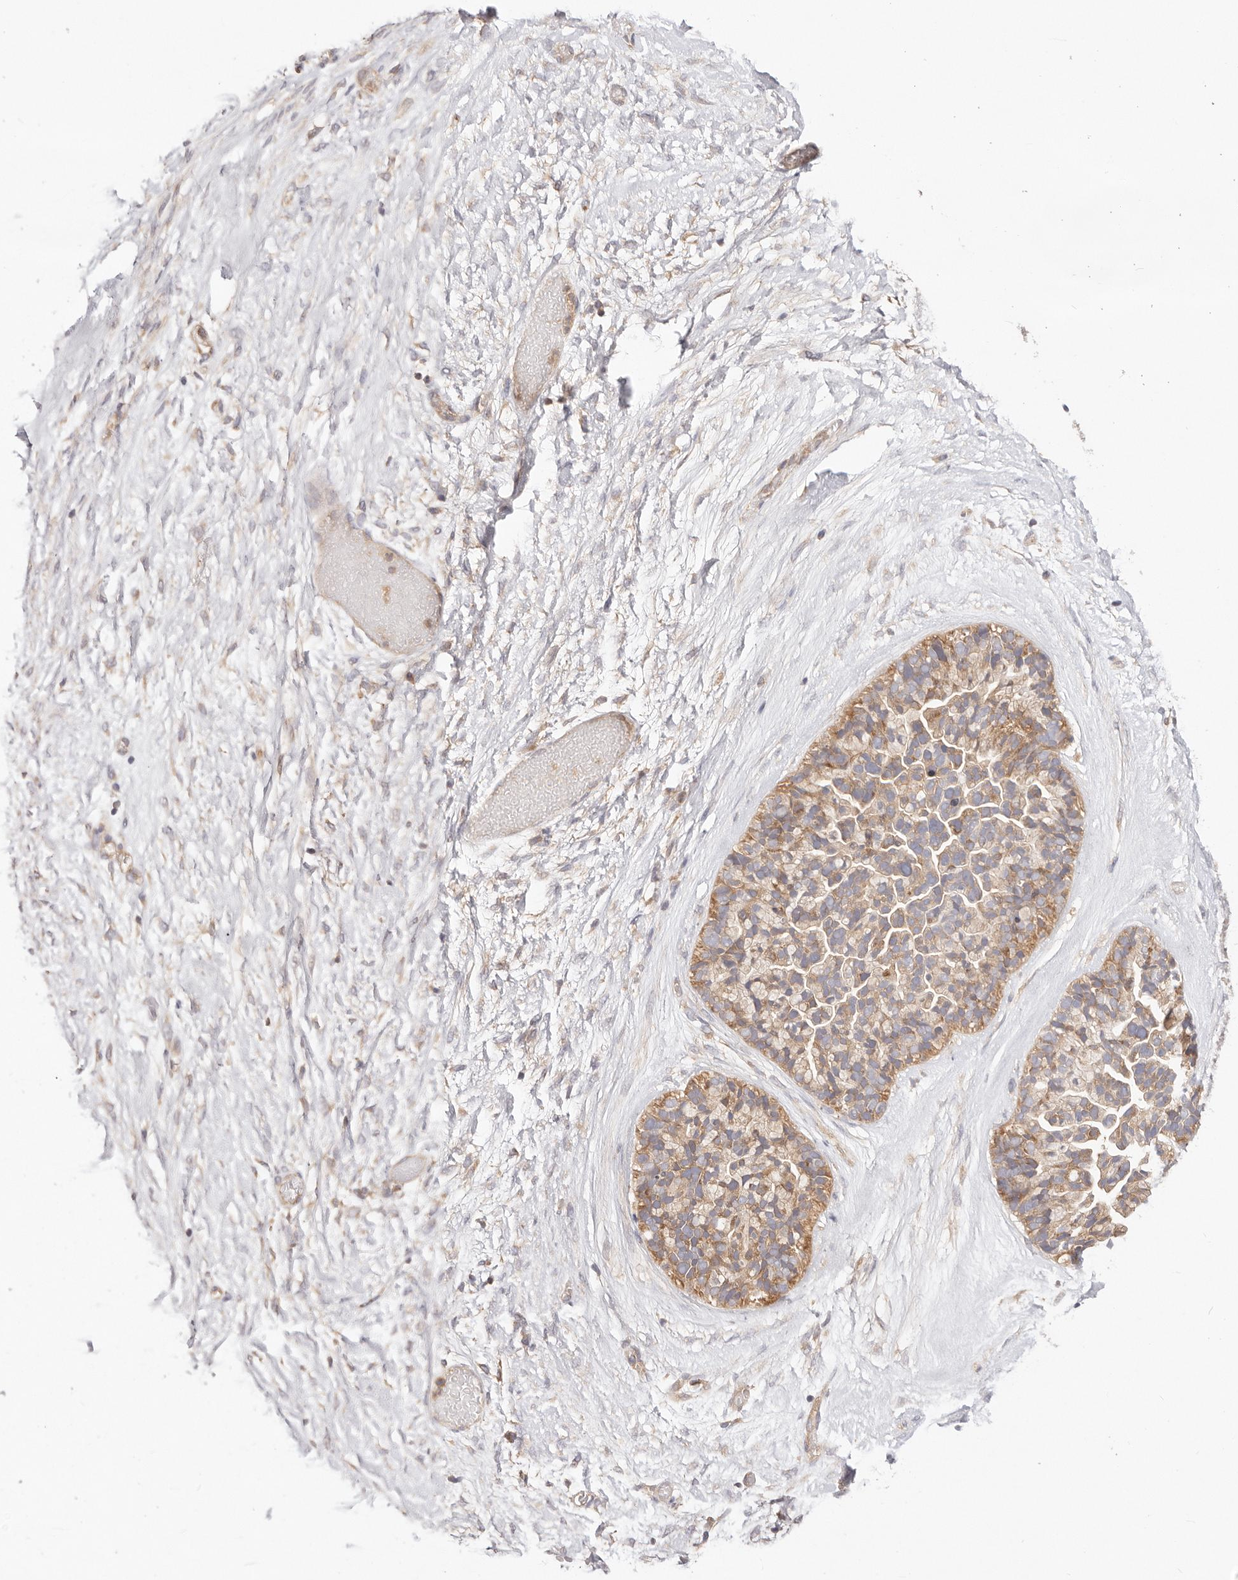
{"staining": {"intensity": "moderate", "quantity": "25%-75%", "location": "cytoplasmic/membranous"}, "tissue": "ovarian cancer", "cell_type": "Tumor cells", "image_type": "cancer", "snomed": [{"axis": "morphology", "description": "Cystadenocarcinoma, serous, NOS"}, {"axis": "topography", "description": "Ovary"}], "caption": "A high-resolution histopathology image shows immunohistochemistry staining of serous cystadenocarcinoma (ovarian), which exhibits moderate cytoplasmic/membranous staining in approximately 25%-75% of tumor cells. The staining was performed using DAB (3,3'-diaminobenzidine) to visualize the protein expression in brown, while the nuclei were stained in blue with hematoxylin (Magnification: 20x).", "gene": "KCMF1", "patient": {"sex": "female", "age": 56}}